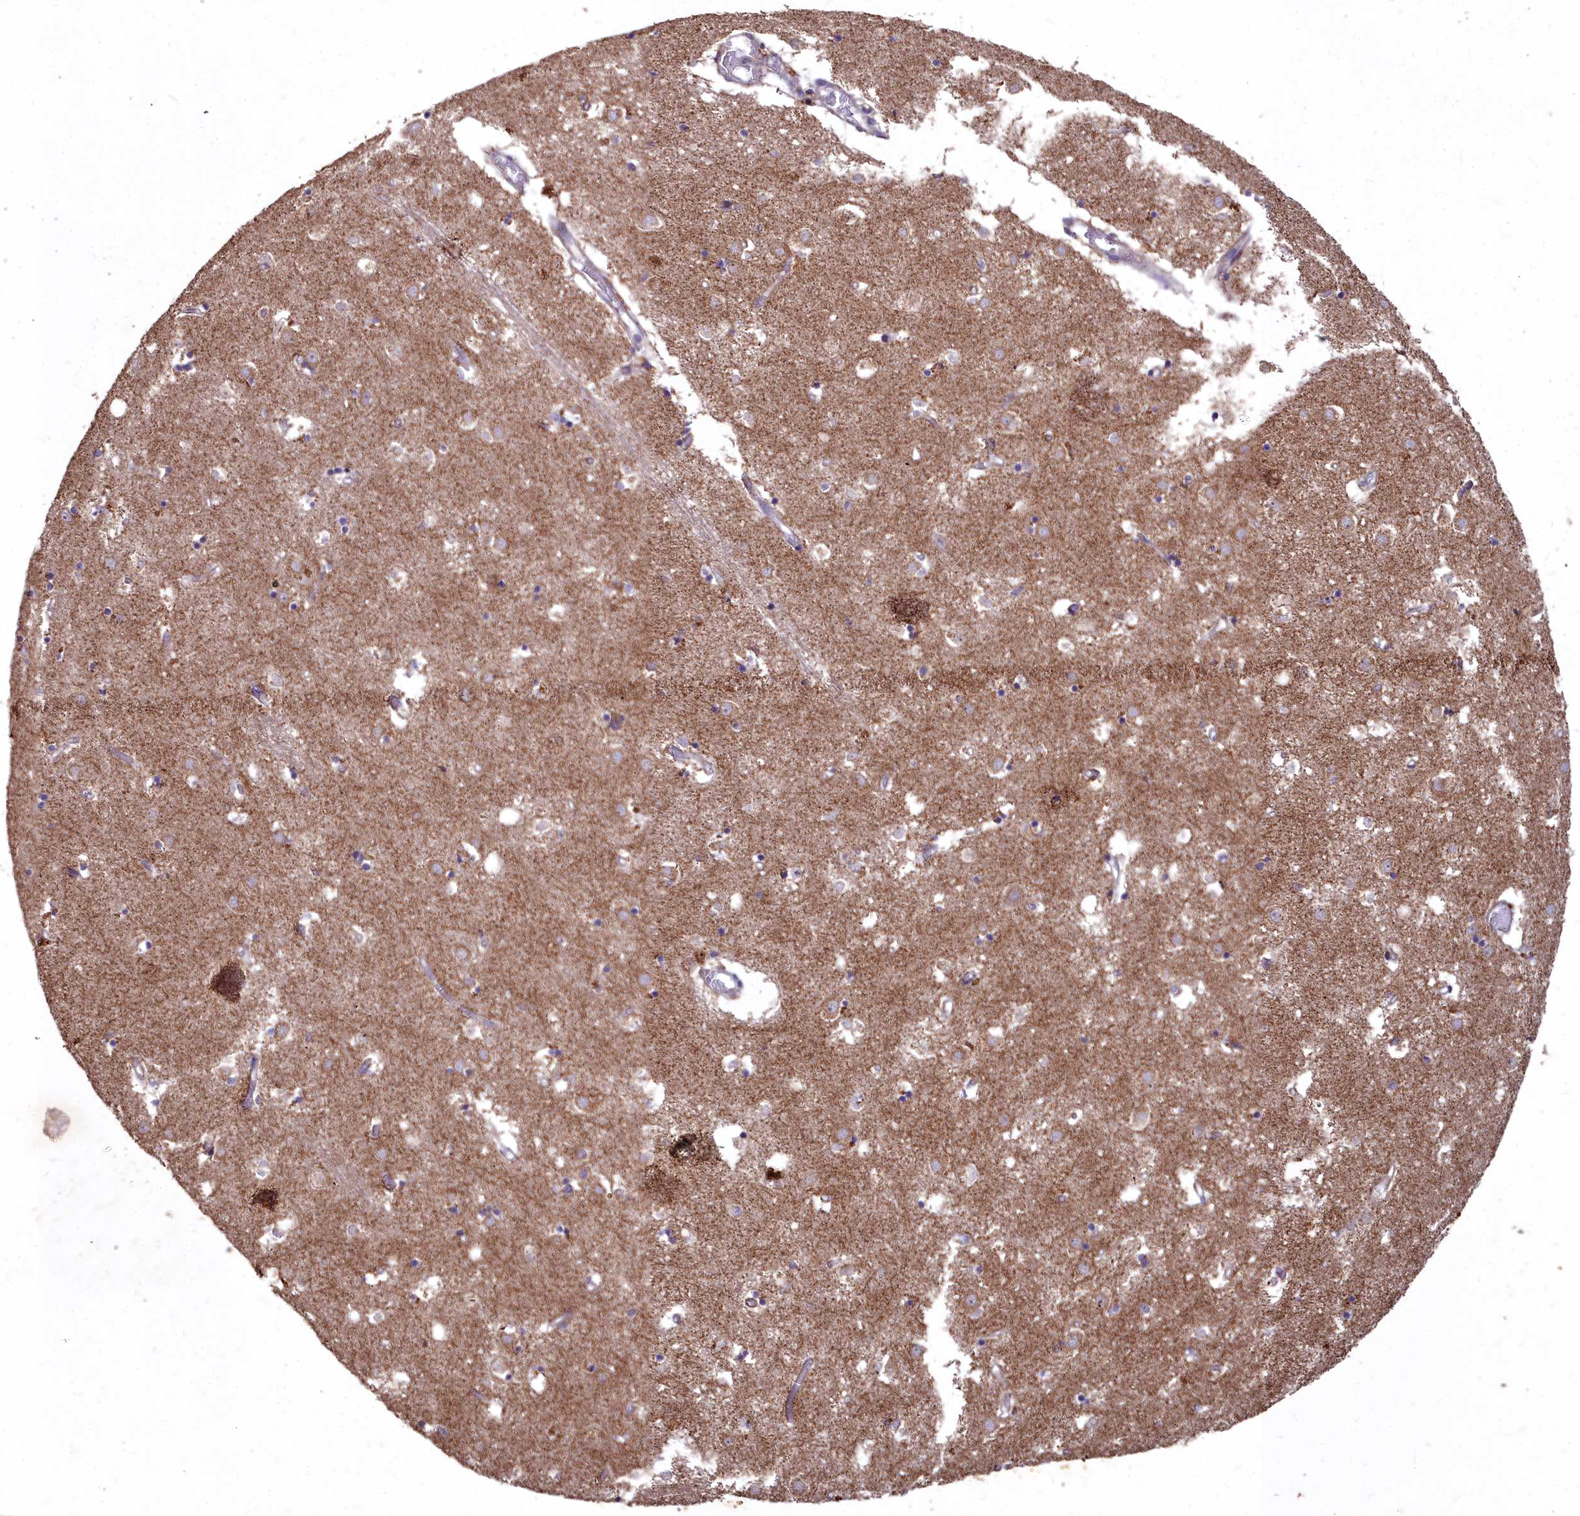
{"staining": {"intensity": "weak", "quantity": "25%-75%", "location": "cytoplasmic/membranous"}, "tissue": "caudate", "cell_type": "Glial cells", "image_type": "normal", "snomed": [{"axis": "morphology", "description": "Normal tissue, NOS"}, {"axis": "topography", "description": "Lateral ventricle wall"}], "caption": "A brown stain shows weak cytoplasmic/membranous expression of a protein in glial cells of normal caudate. (Stains: DAB in brown, nuclei in blue, Microscopy: brightfield microscopy at high magnification).", "gene": "COX11", "patient": {"sex": "male", "age": 70}}